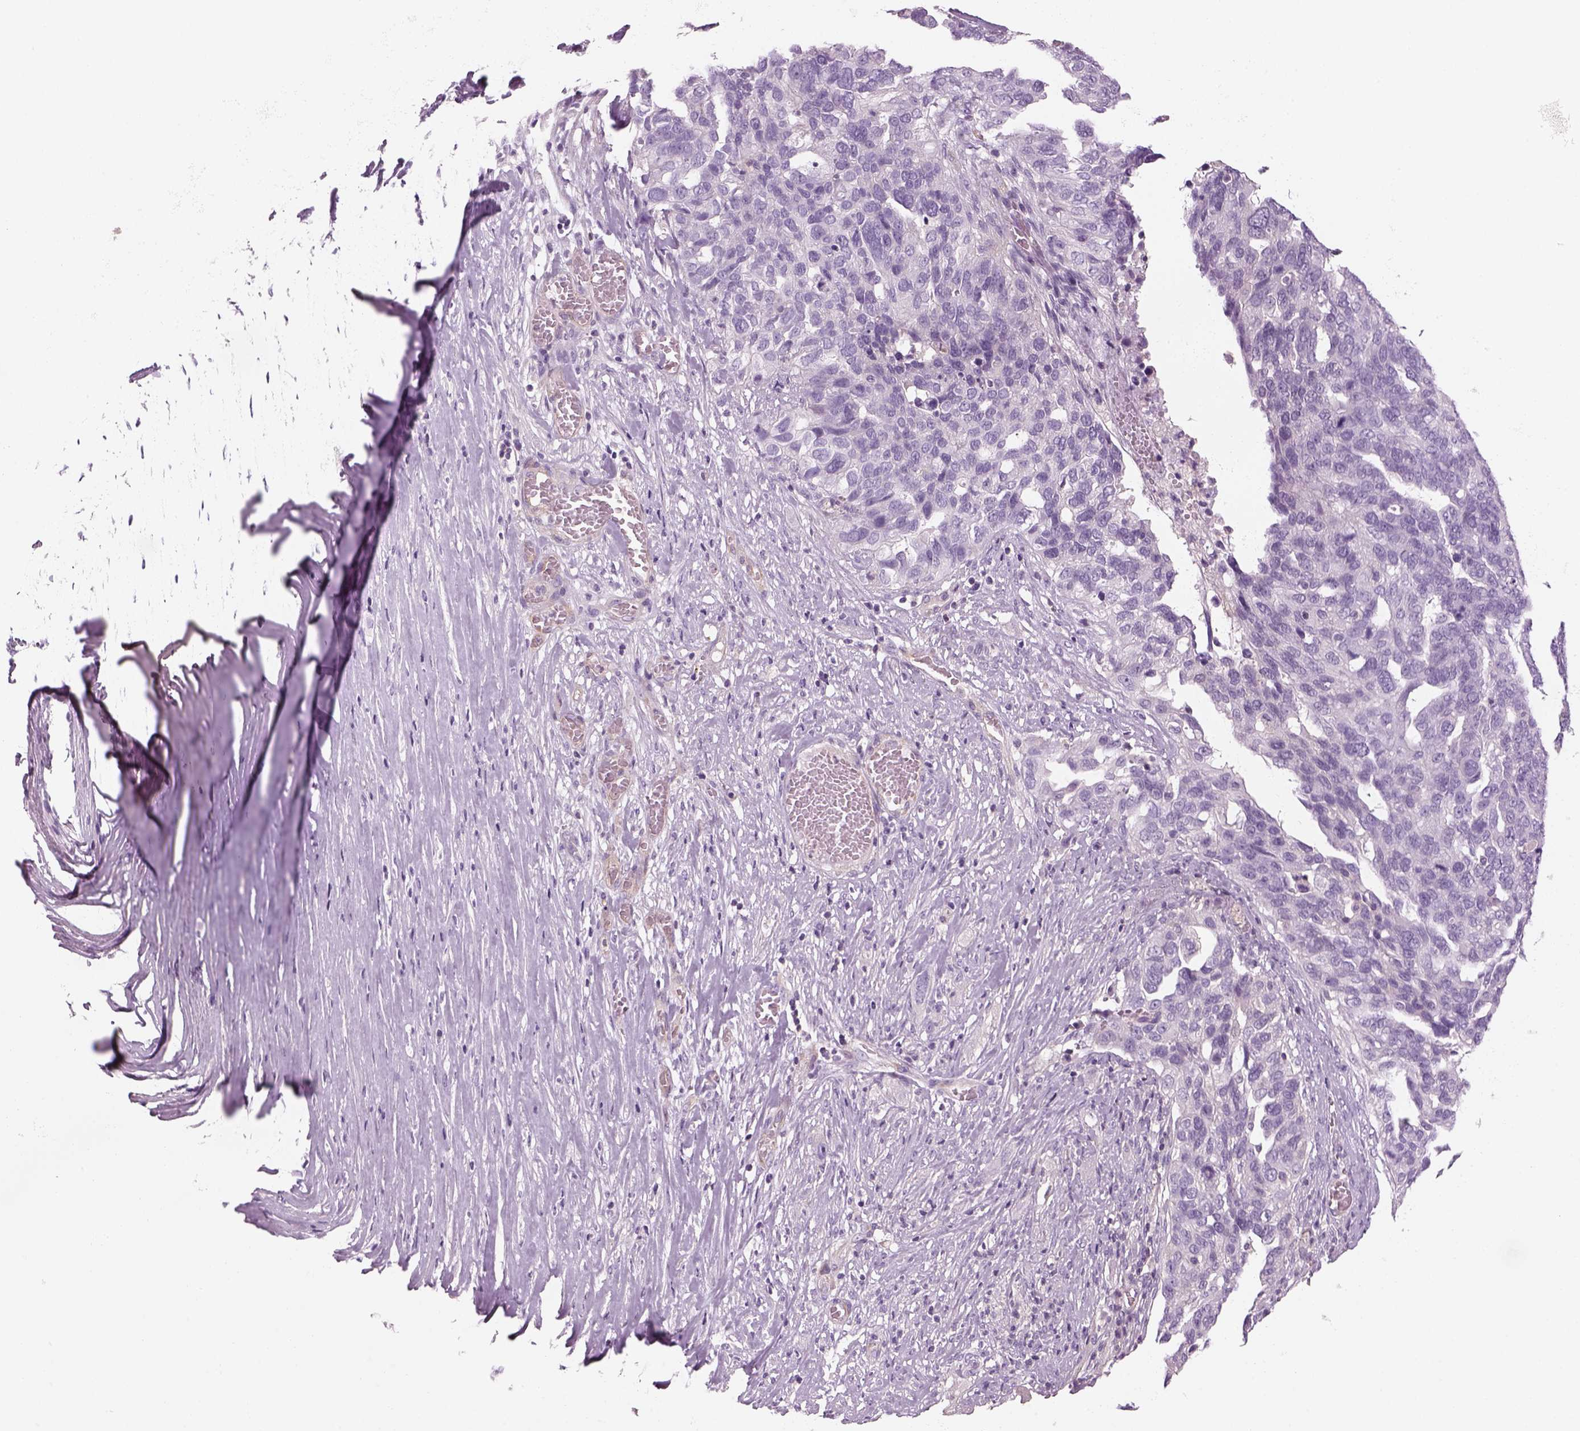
{"staining": {"intensity": "negative", "quantity": "none", "location": "none"}, "tissue": "ovarian cancer", "cell_type": "Tumor cells", "image_type": "cancer", "snomed": [{"axis": "morphology", "description": "Carcinoma, endometroid"}, {"axis": "topography", "description": "Soft tissue"}, {"axis": "topography", "description": "Ovary"}], "caption": "Immunohistochemistry photomicrograph of human ovarian cancer stained for a protein (brown), which displays no positivity in tumor cells.", "gene": "SLC1A7", "patient": {"sex": "female", "age": 52}}